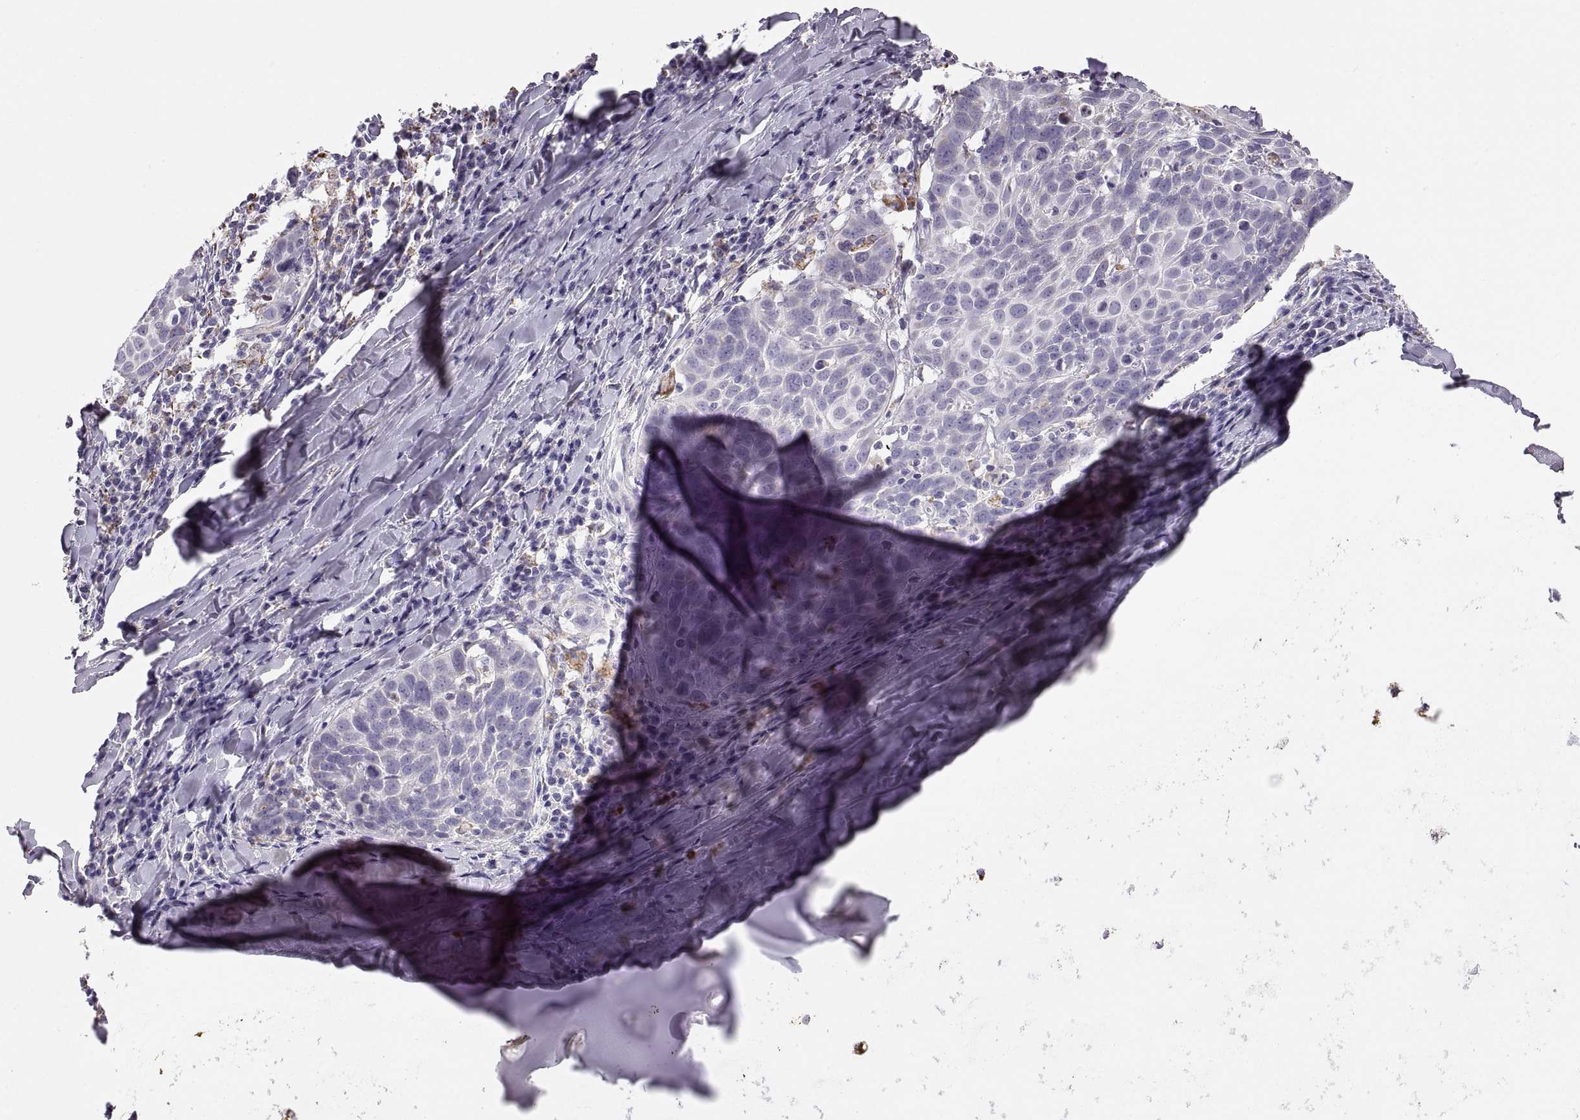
{"staining": {"intensity": "negative", "quantity": "none", "location": "none"}, "tissue": "lung cancer", "cell_type": "Tumor cells", "image_type": "cancer", "snomed": [{"axis": "morphology", "description": "Squamous cell carcinoma, NOS"}, {"axis": "topography", "description": "Lung"}], "caption": "An immunohistochemistry (IHC) photomicrograph of lung squamous cell carcinoma is shown. There is no staining in tumor cells of lung squamous cell carcinoma. The staining was performed using DAB (3,3'-diaminobenzidine) to visualize the protein expression in brown, while the nuclei were stained in blue with hematoxylin (Magnification: 20x).", "gene": "COL9A3", "patient": {"sex": "male", "age": 57}}